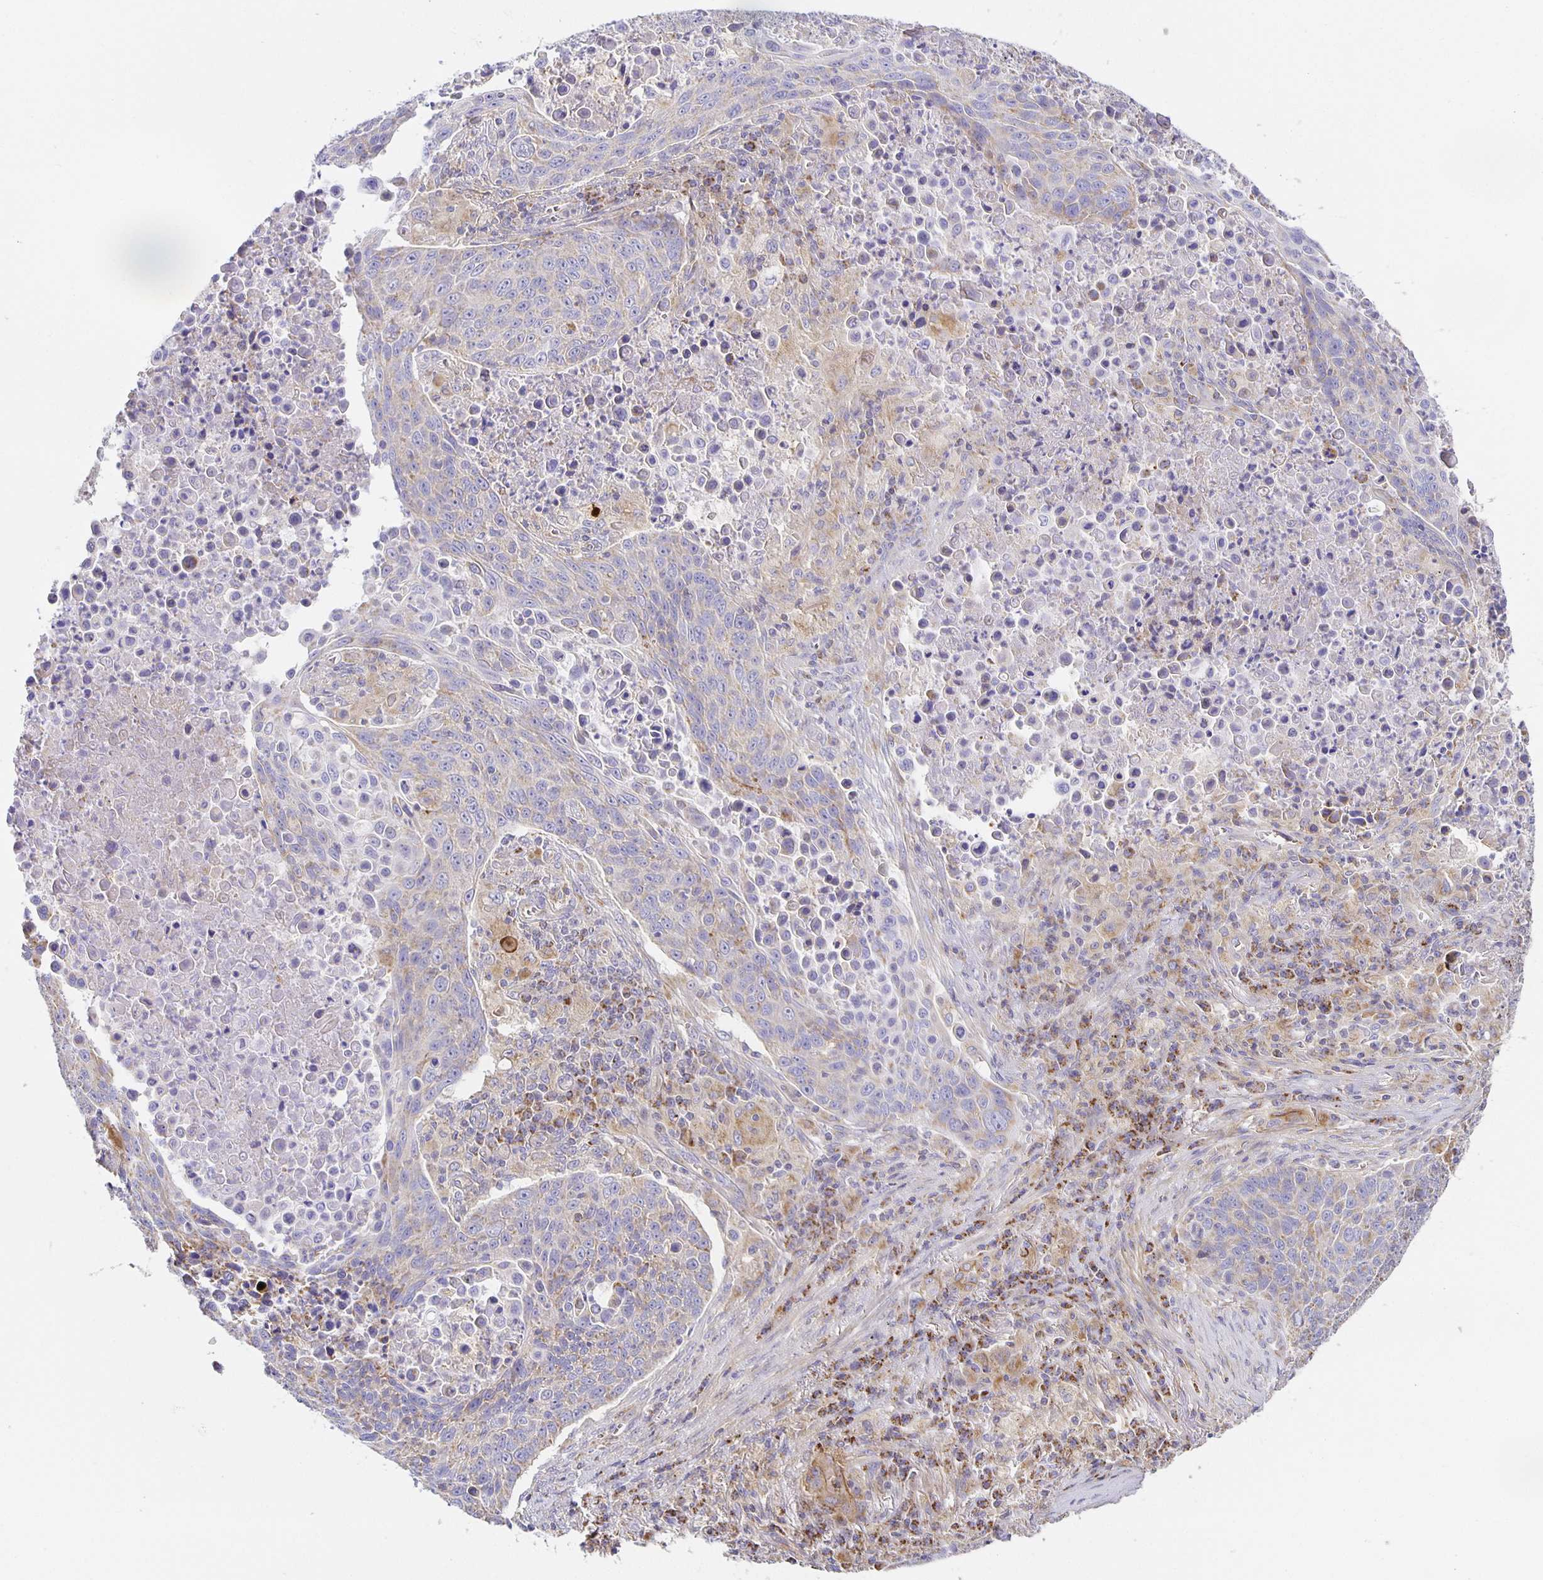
{"staining": {"intensity": "weak", "quantity": "<25%", "location": "cytoplasmic/membranous"}, "tissue": "lung cancer", "cell_type": "Tumor cells", "image_type": "cancer", "snomed": [{"axis": "morphology", "description": "Squamous cell carcinoma, NOS"}, {"axis": "topography", "description": "Lung"}], "caption": "DAB immunohistochemical staining of lung cancer shows no significant positivity in tumor cells.", "gene": "FLRT3", "patient": {"sex": "male", "age": 78}}